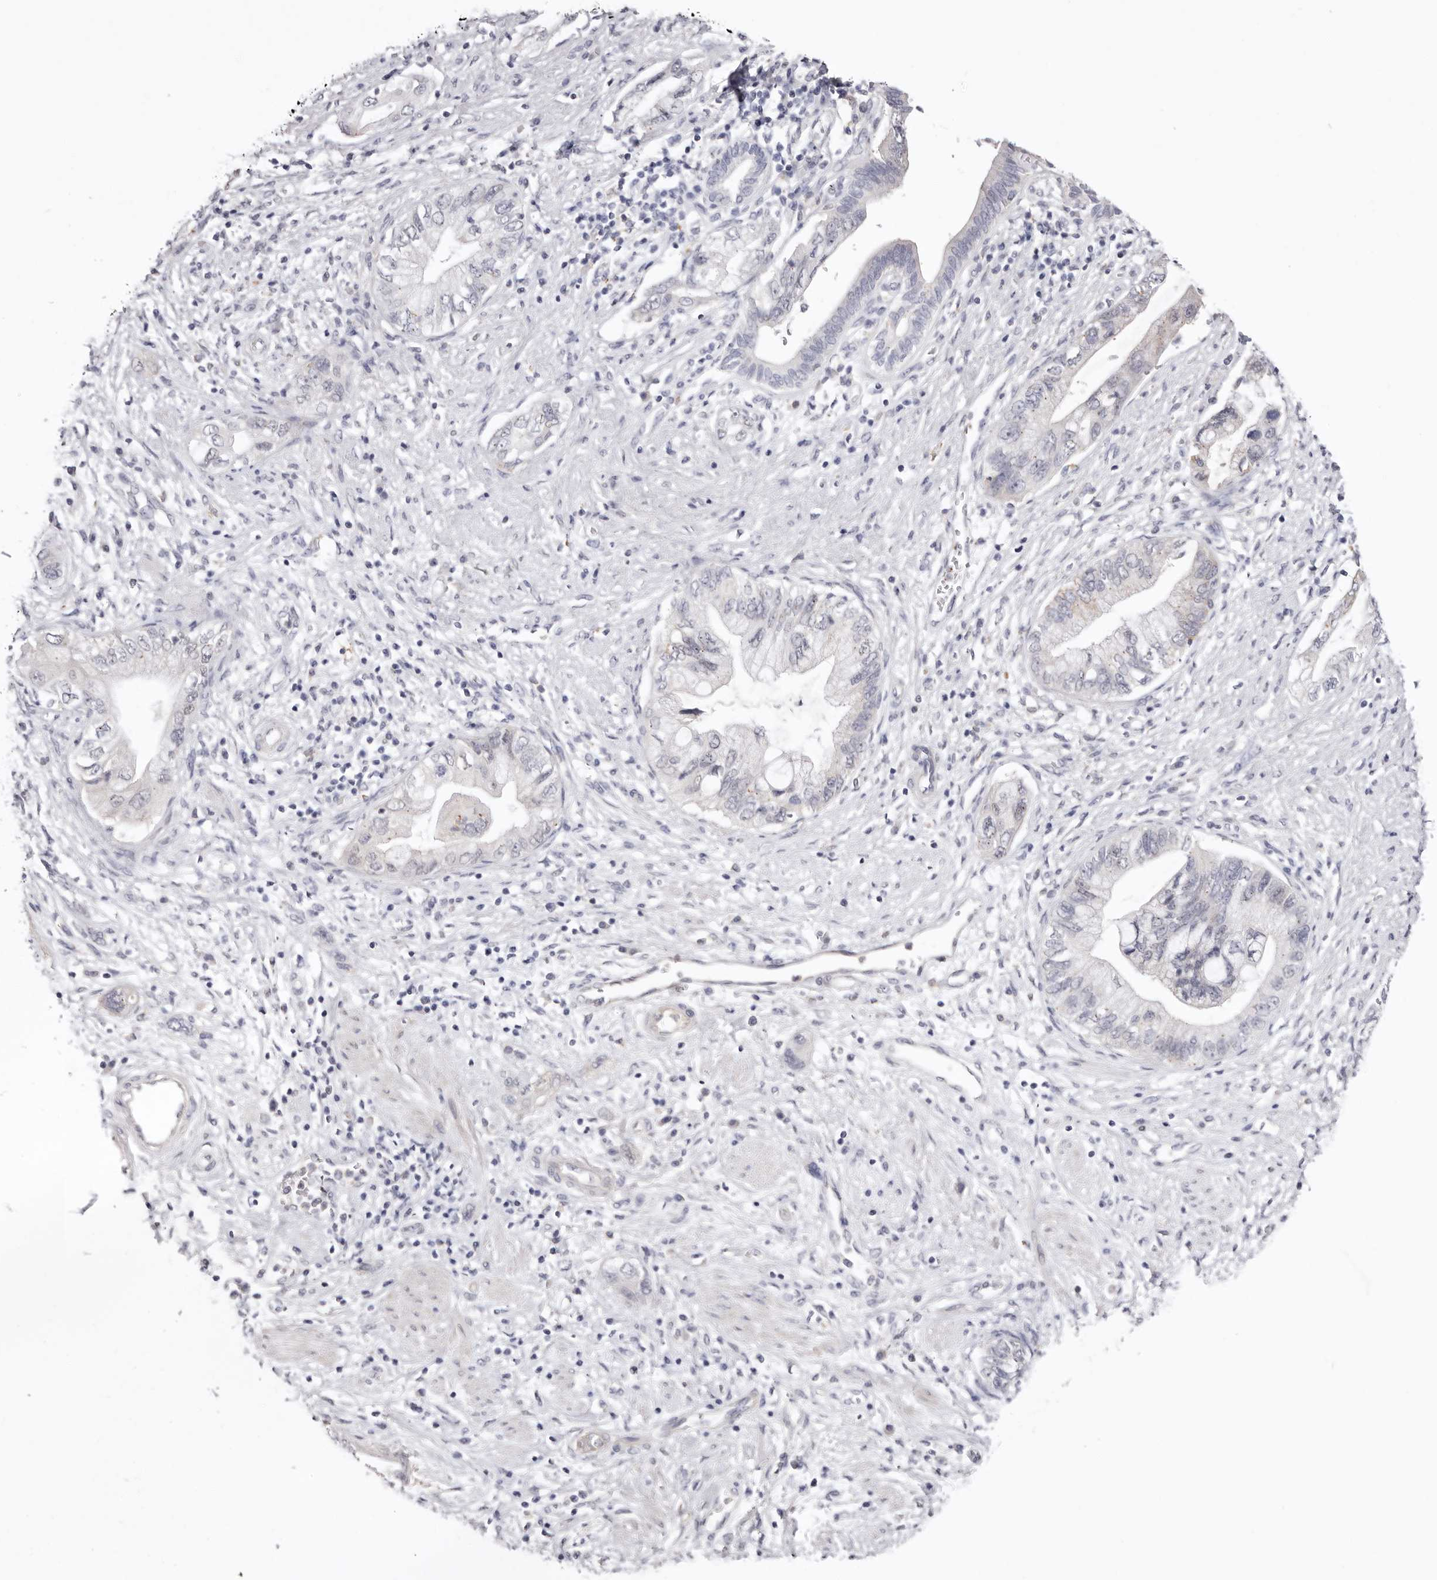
{"staining": {"intensity": "negative", "quantity": "none", "location": "none"}, "tissue": "pancreatic cancer", "cell_type": "Tumor cells", "image_type": "cancer", "snomed": [{"axis": "morphology", "description": "Adenocarcinoma, NOS"}, {"axis": "topography", "description": "Pancreas"}], "caption": "Protein analysis of adenocarcinoma (pancreatic) exhibits no significant positivity in tumor cells. Nuclei are stained in blue.", "gene": "LMLN", "patient": {"sex": "female", "age": 73}}